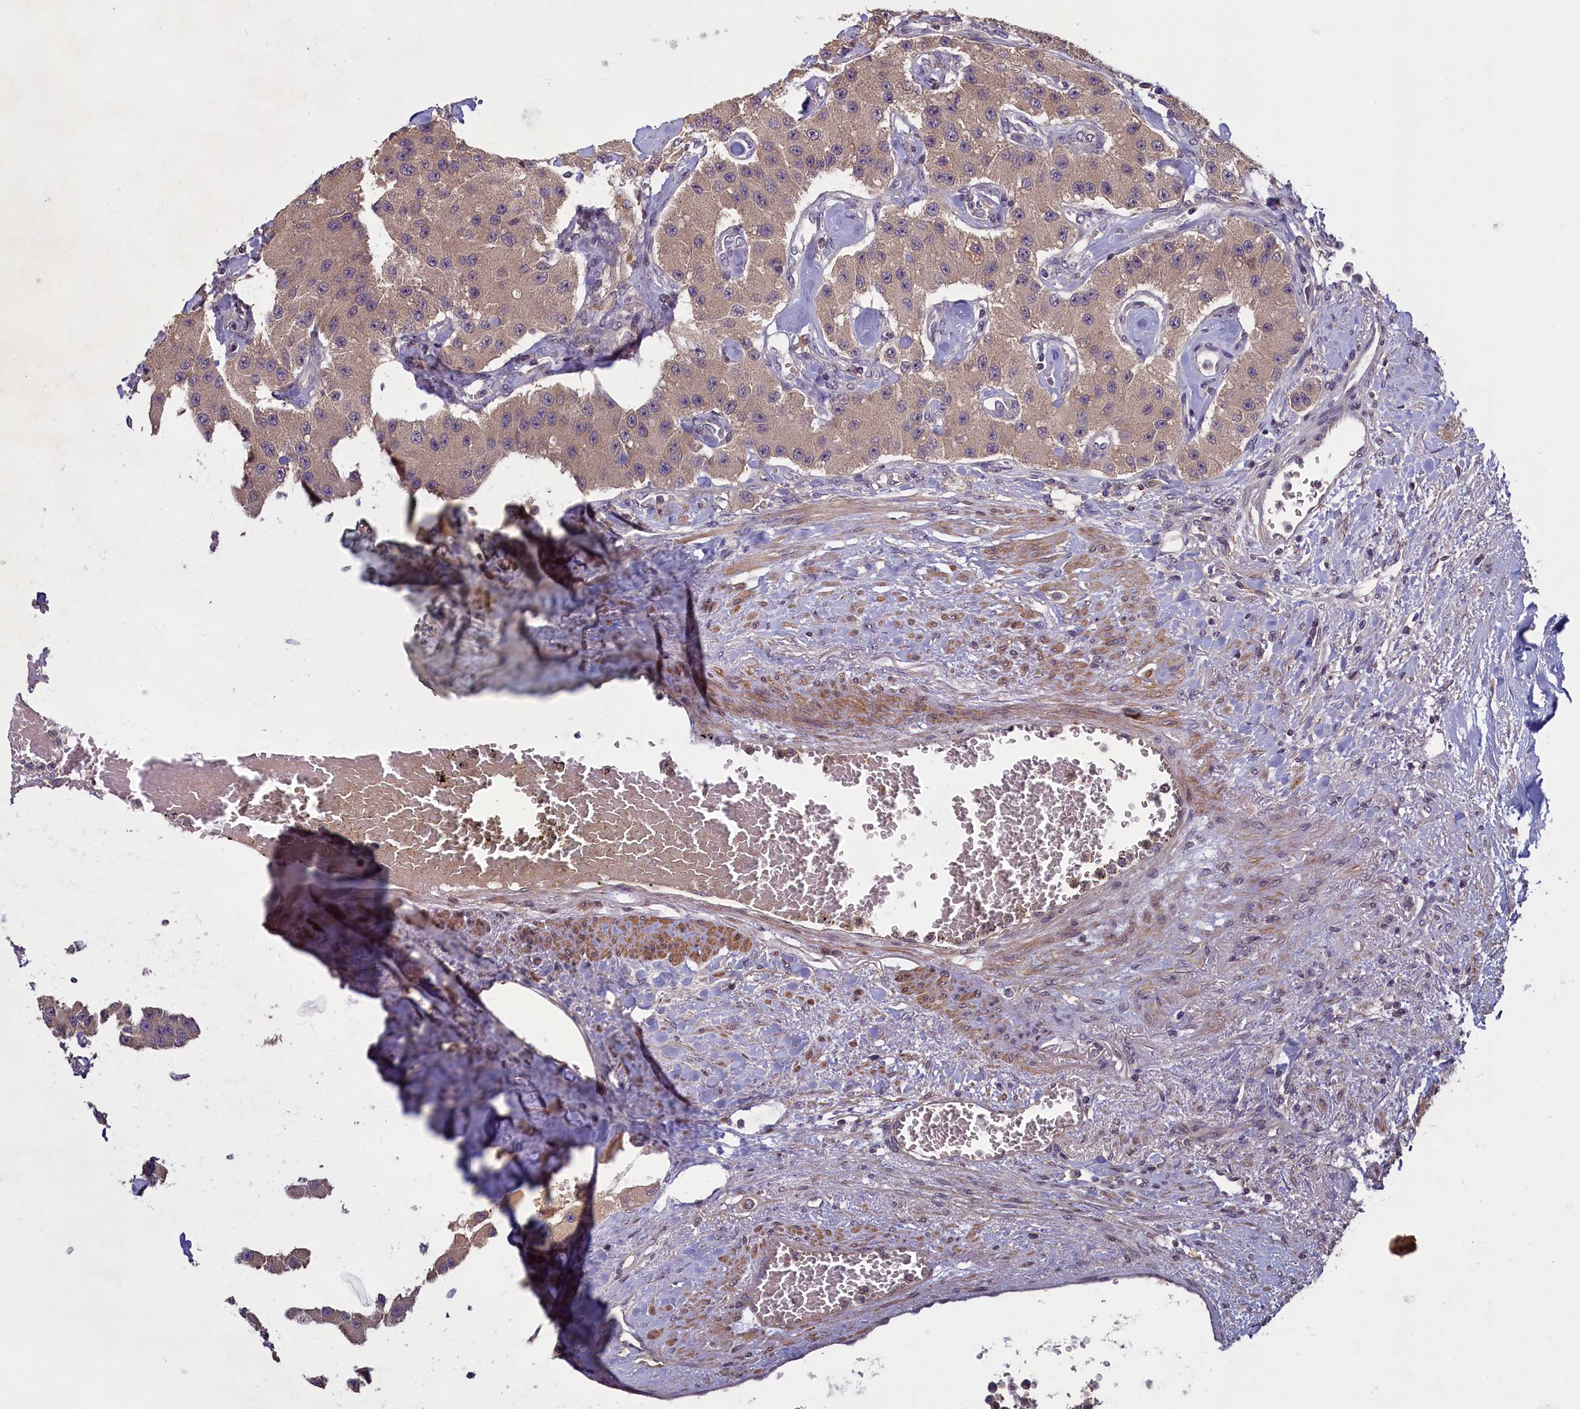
{"staining": {"intensity": "weak", "quantity": ">75%", "location": "cytoplasmic/membranous"}, "tissue": "carcinoid", "cell_type": "Tumor cells", "image_type": "cancer", "snomed": [{"axis": "morphology", "description": "Carcinoid, malignant, NOS"}, {"axis": "topography", "description": "Pancreas"}], "caption": "High-power microscopy captured an IHC photomicrograph of carcinoid, revealing weak cytoplasmic/membranous expression in approximately >75% of tumor cells.", "gene": "NUDT6", "patient": {"sex": "male", "age": 41}}